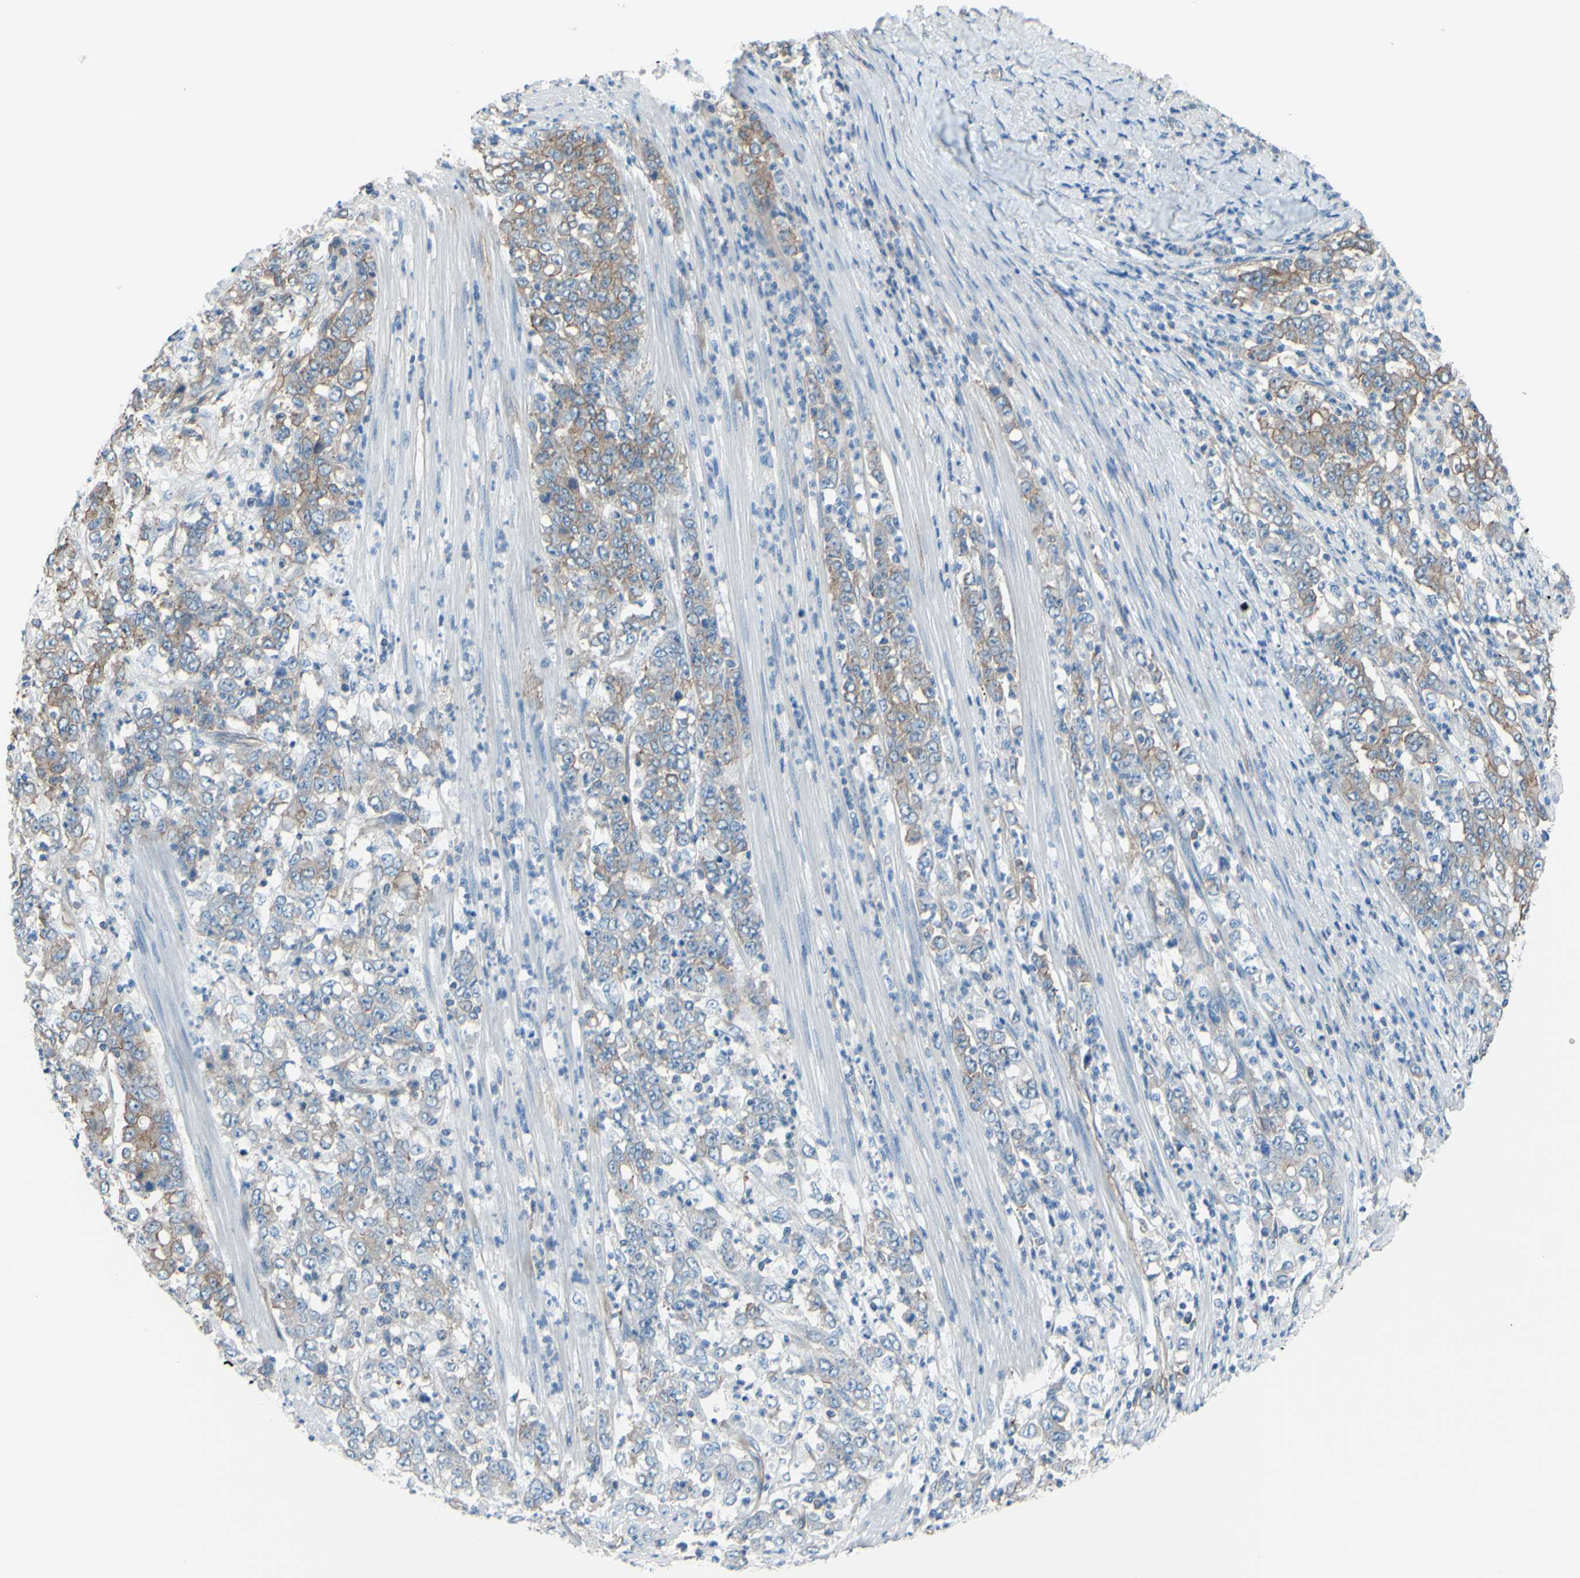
{"staining": {"intensity": "weak", "quantity": ">75%", "location": "cytoplasmic/membranous"}, "tissue": "stomach cancer", "cell_type": "Tumor cells", "image_type": "cancer", "snomed": [{"axis": "morphology", "description": "Adenocarcinoma, NOS"}, {"axis": "topography", "description": "Stomach, lower"}], "caption": "Stomach cancer was stained to show a protein in brown. There is low levels of weak cytoplasmic/membranous staining in approximately >75% of tumor cells. (IHC, brightfield microscopy, high magnification).", "gene": "ADD1", "patient": {"sex": "female", "age": 71}}